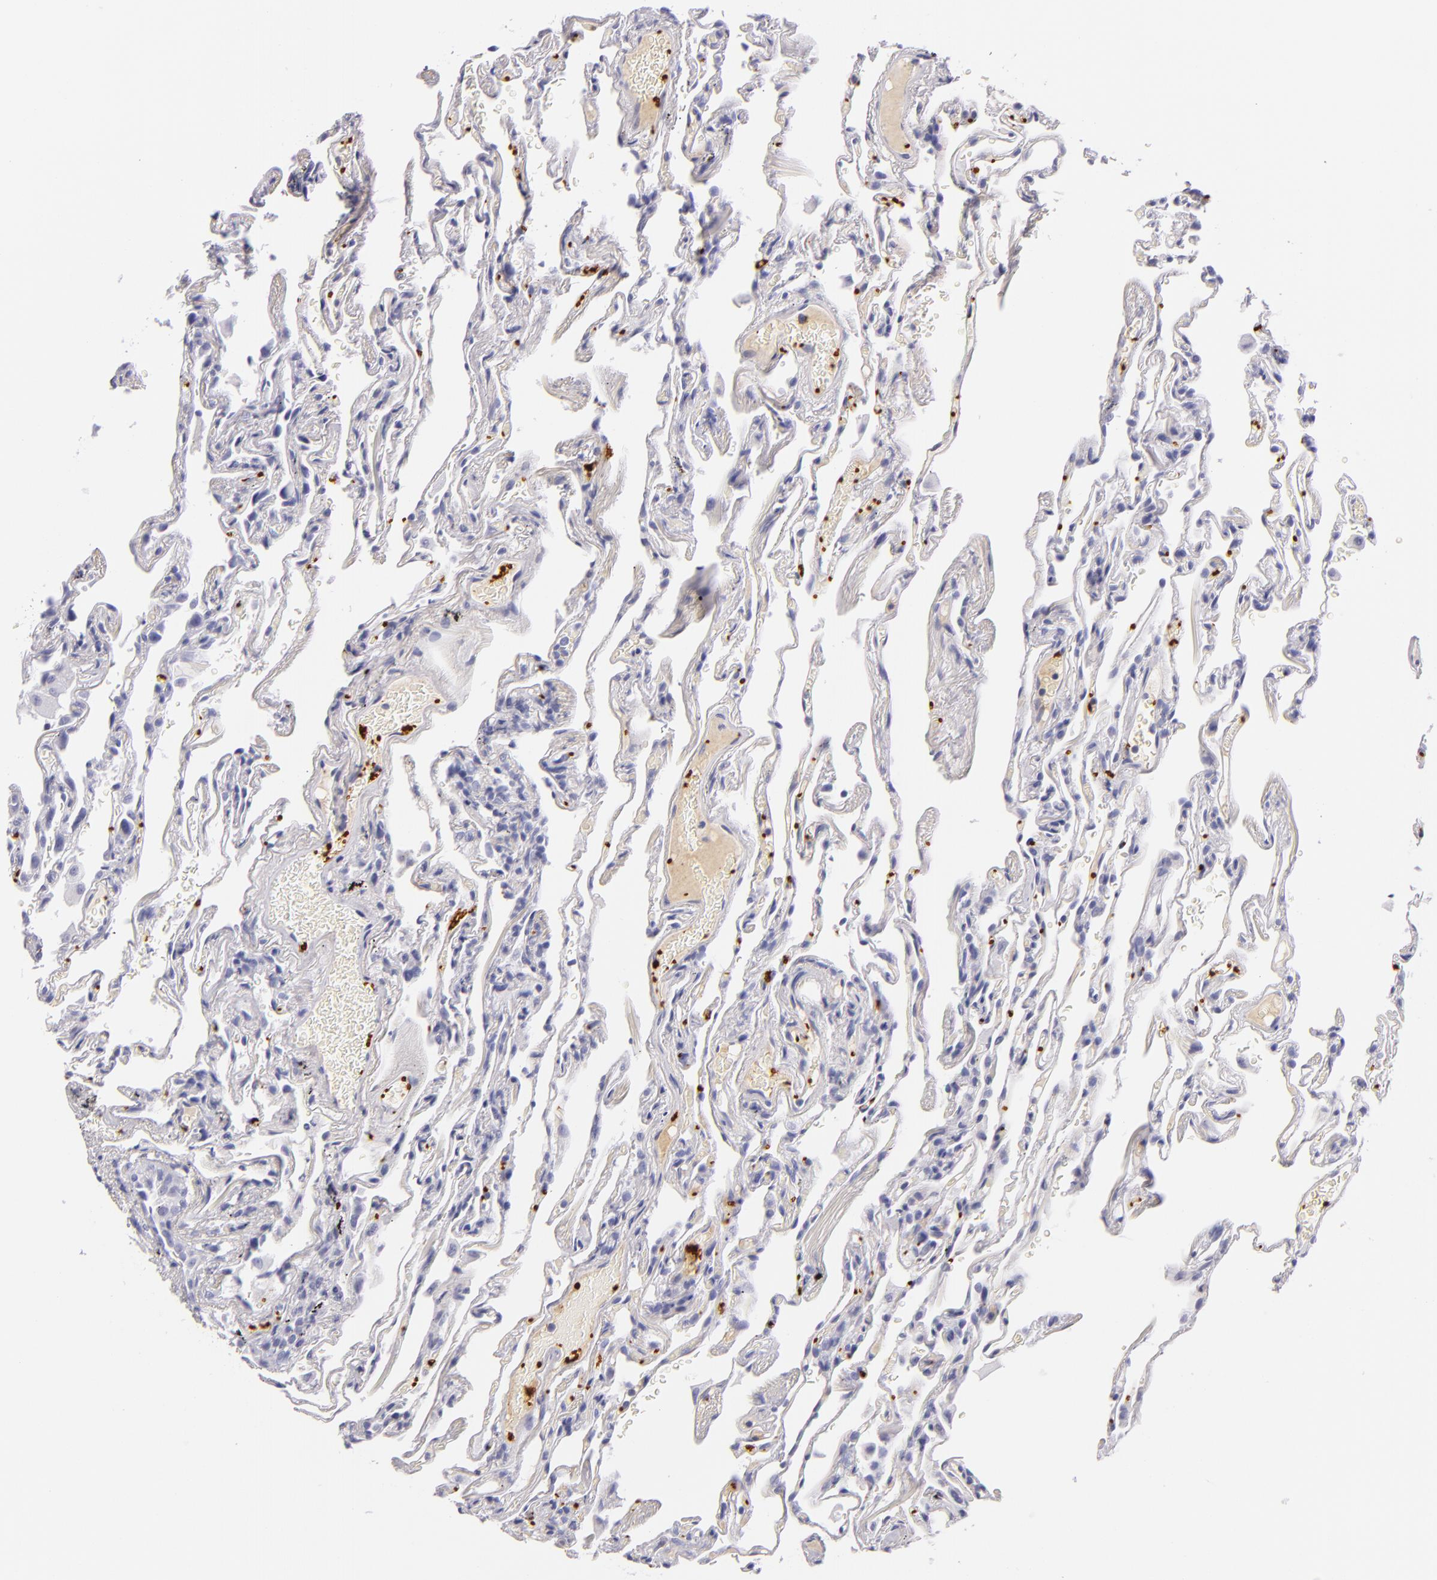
{"staining": {"intensity": "negative", "quantity": "none", "location": "none"}, "tissue": "lung", "cell_type": "Alveolar cells", "image_type": "normal", "snomed": [{"axis": "morphology", "description": "Normal tissue, NOS"}, {"axis": "morphology", "description": "Inflammation, NOS"}, {"axis": "topography", "description": "Lung"}], "caption": "There is no significant staining in alveolar cells of lung. Nuclei are stained in blue.", "gene": "GP1BA", "patient": {"sex": "male", "age": 69}}